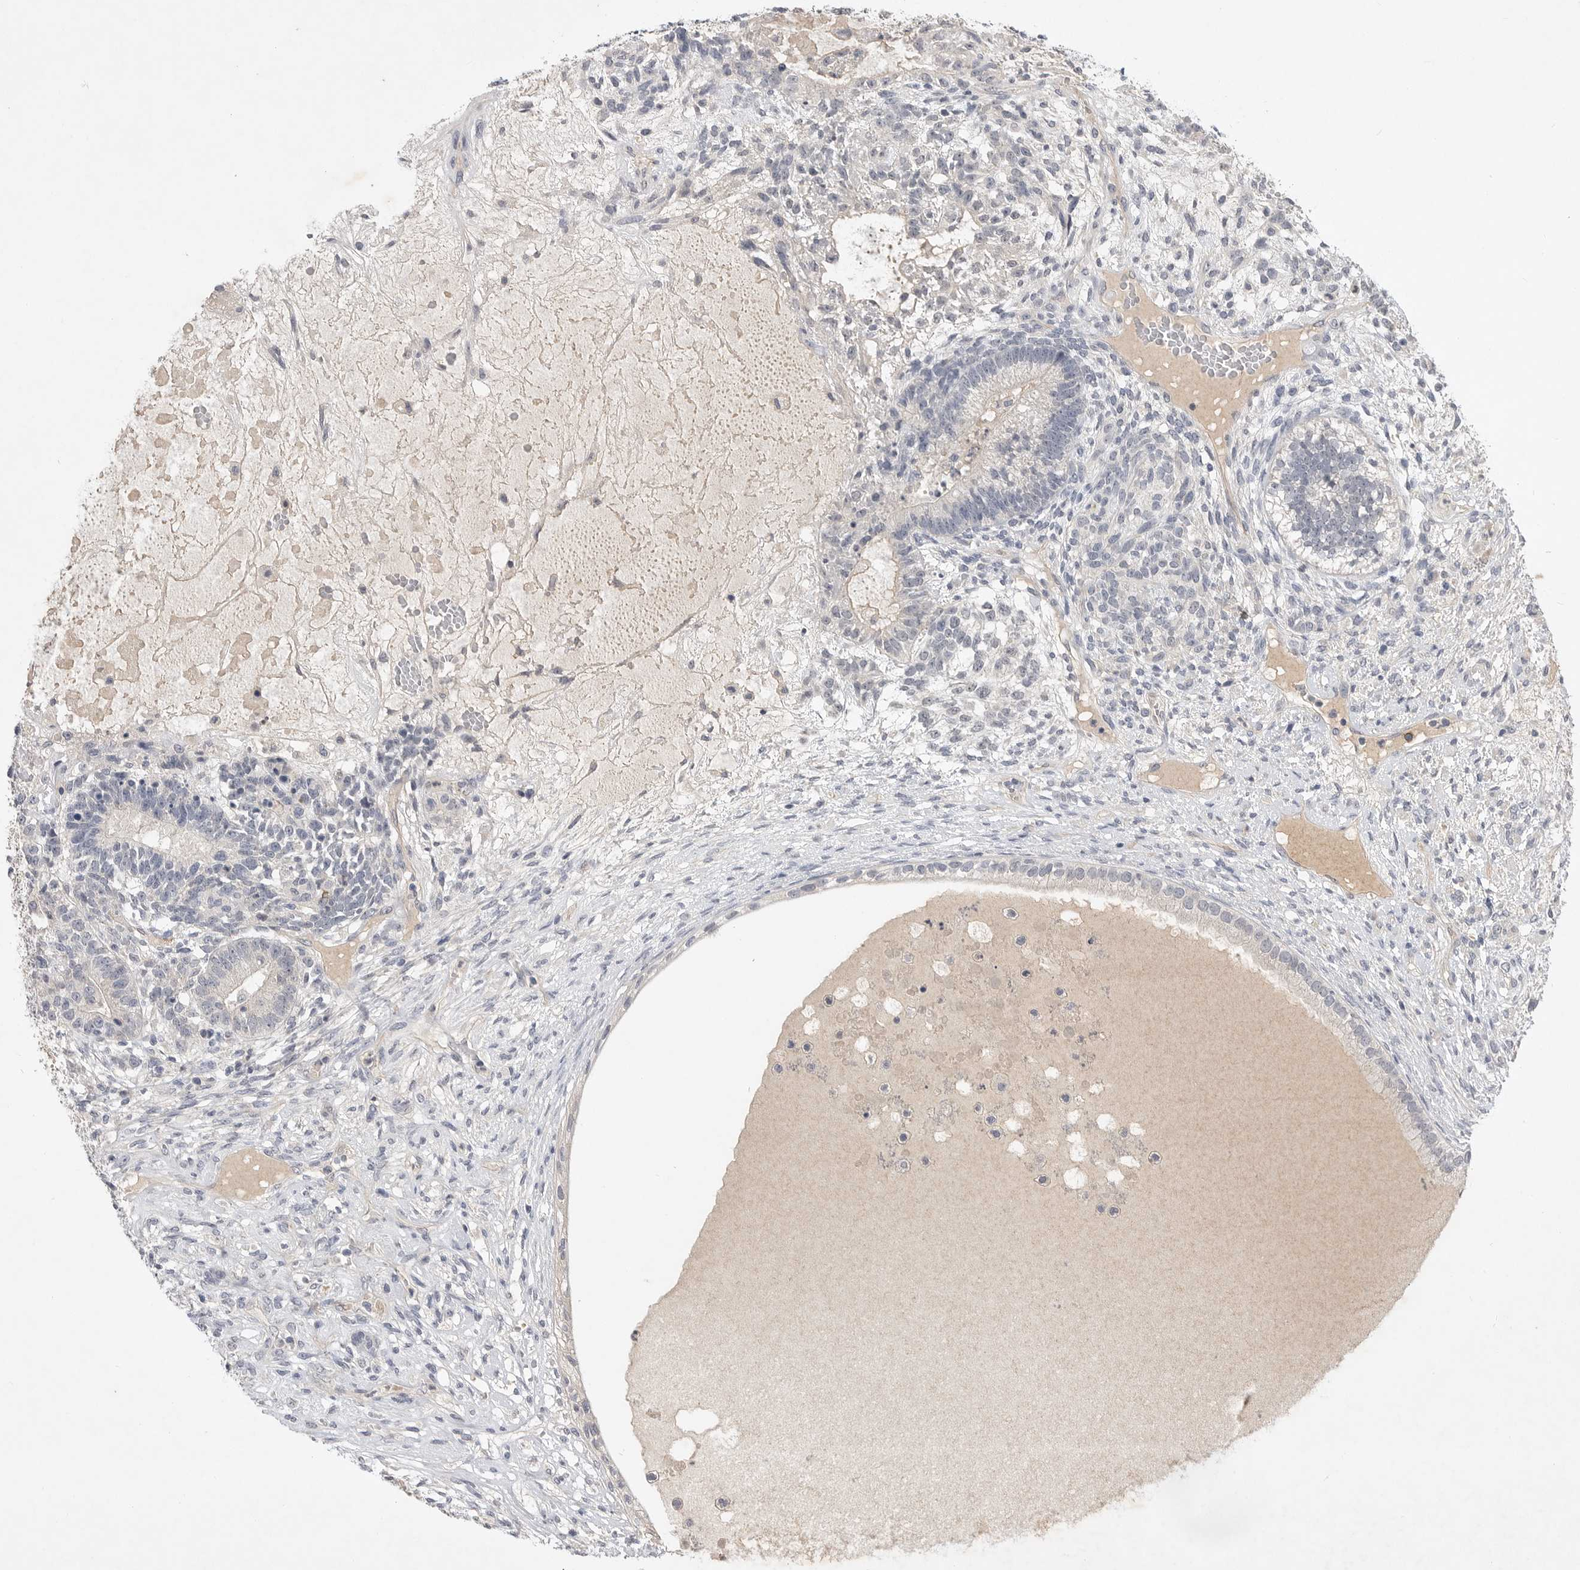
{"staining": {"intensity": "negative", "quantity": "none", "location": "none"}, "tissue": "testis cancer", "cell_type": "Tumor cells", "image_type": "cancer", "snomed": [{"axis": "morphology", "description": "Seminoma, NOS"}, {"axis": "morphology", "description": "Carcinoma, Embryonal, NOS"}, {"axis": "topography", "description": "Testis"}], "caption": "Immunohistochemistry of testis cancer displays no positivity in tumor cells.", "gene": "ITGAD", "patient": {"sex": "male", "age": 28}}